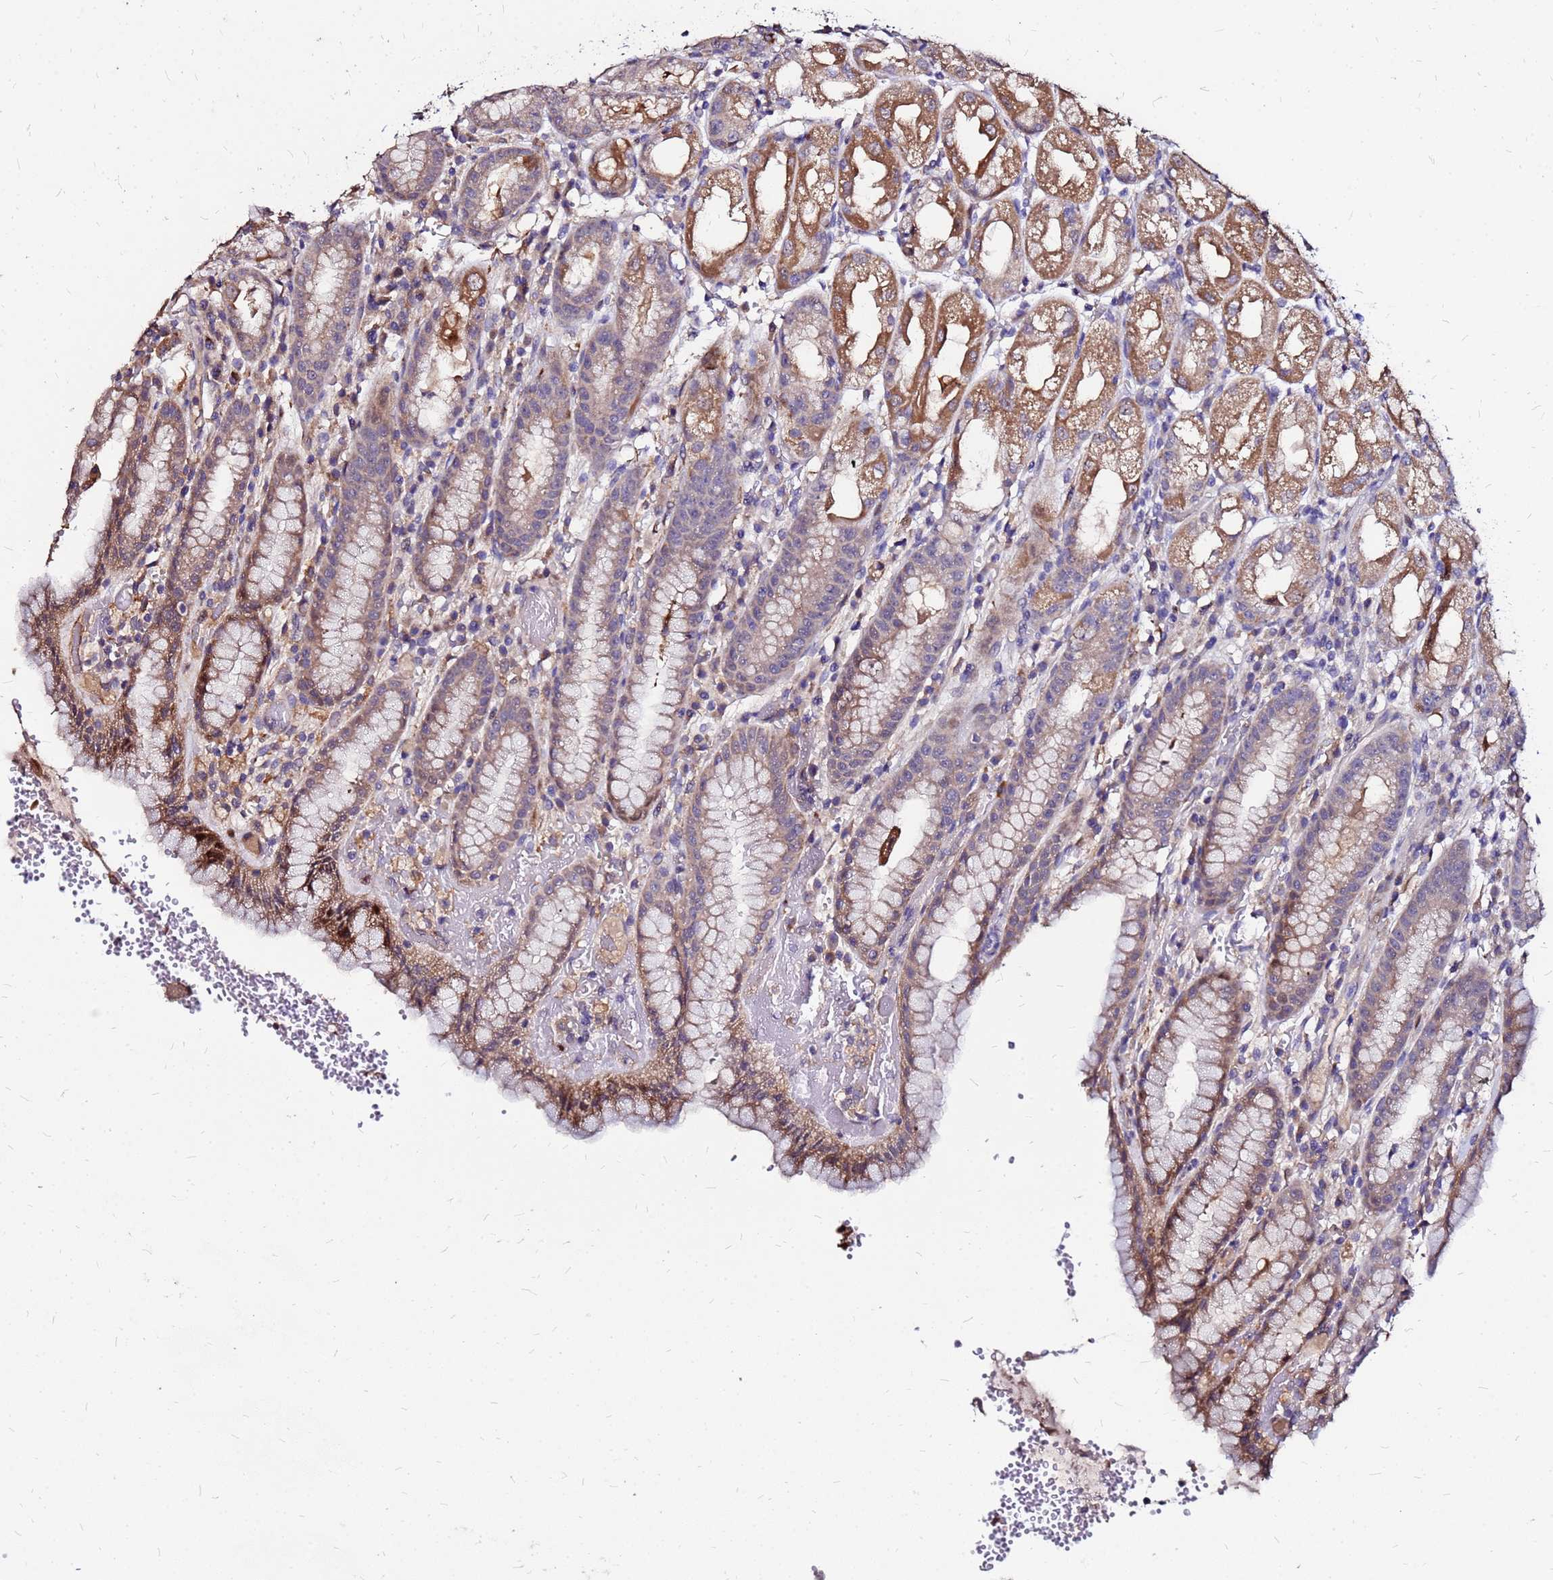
{"staining": {"intensity": "moderate", "quantity": ">75%", "location": "cytoplasmic/membranous"}, "tissue": "stomach", "cell_type": "Glandular cells", "image_type": "normal", "snomed": [{"axis": "morphology", "description": "Normal tissue, NOS"}, {"axis": "topography", "description": "Stomach, upper"}], "caption": "Immunohistochemical staining of benign human stomach displays medium levels of moderate cytoplasmic/membranous expression in approximately >75% of glandular cells.", "gene": "ARHGEF35", "patient": {"sex": "male", "age": 52}}